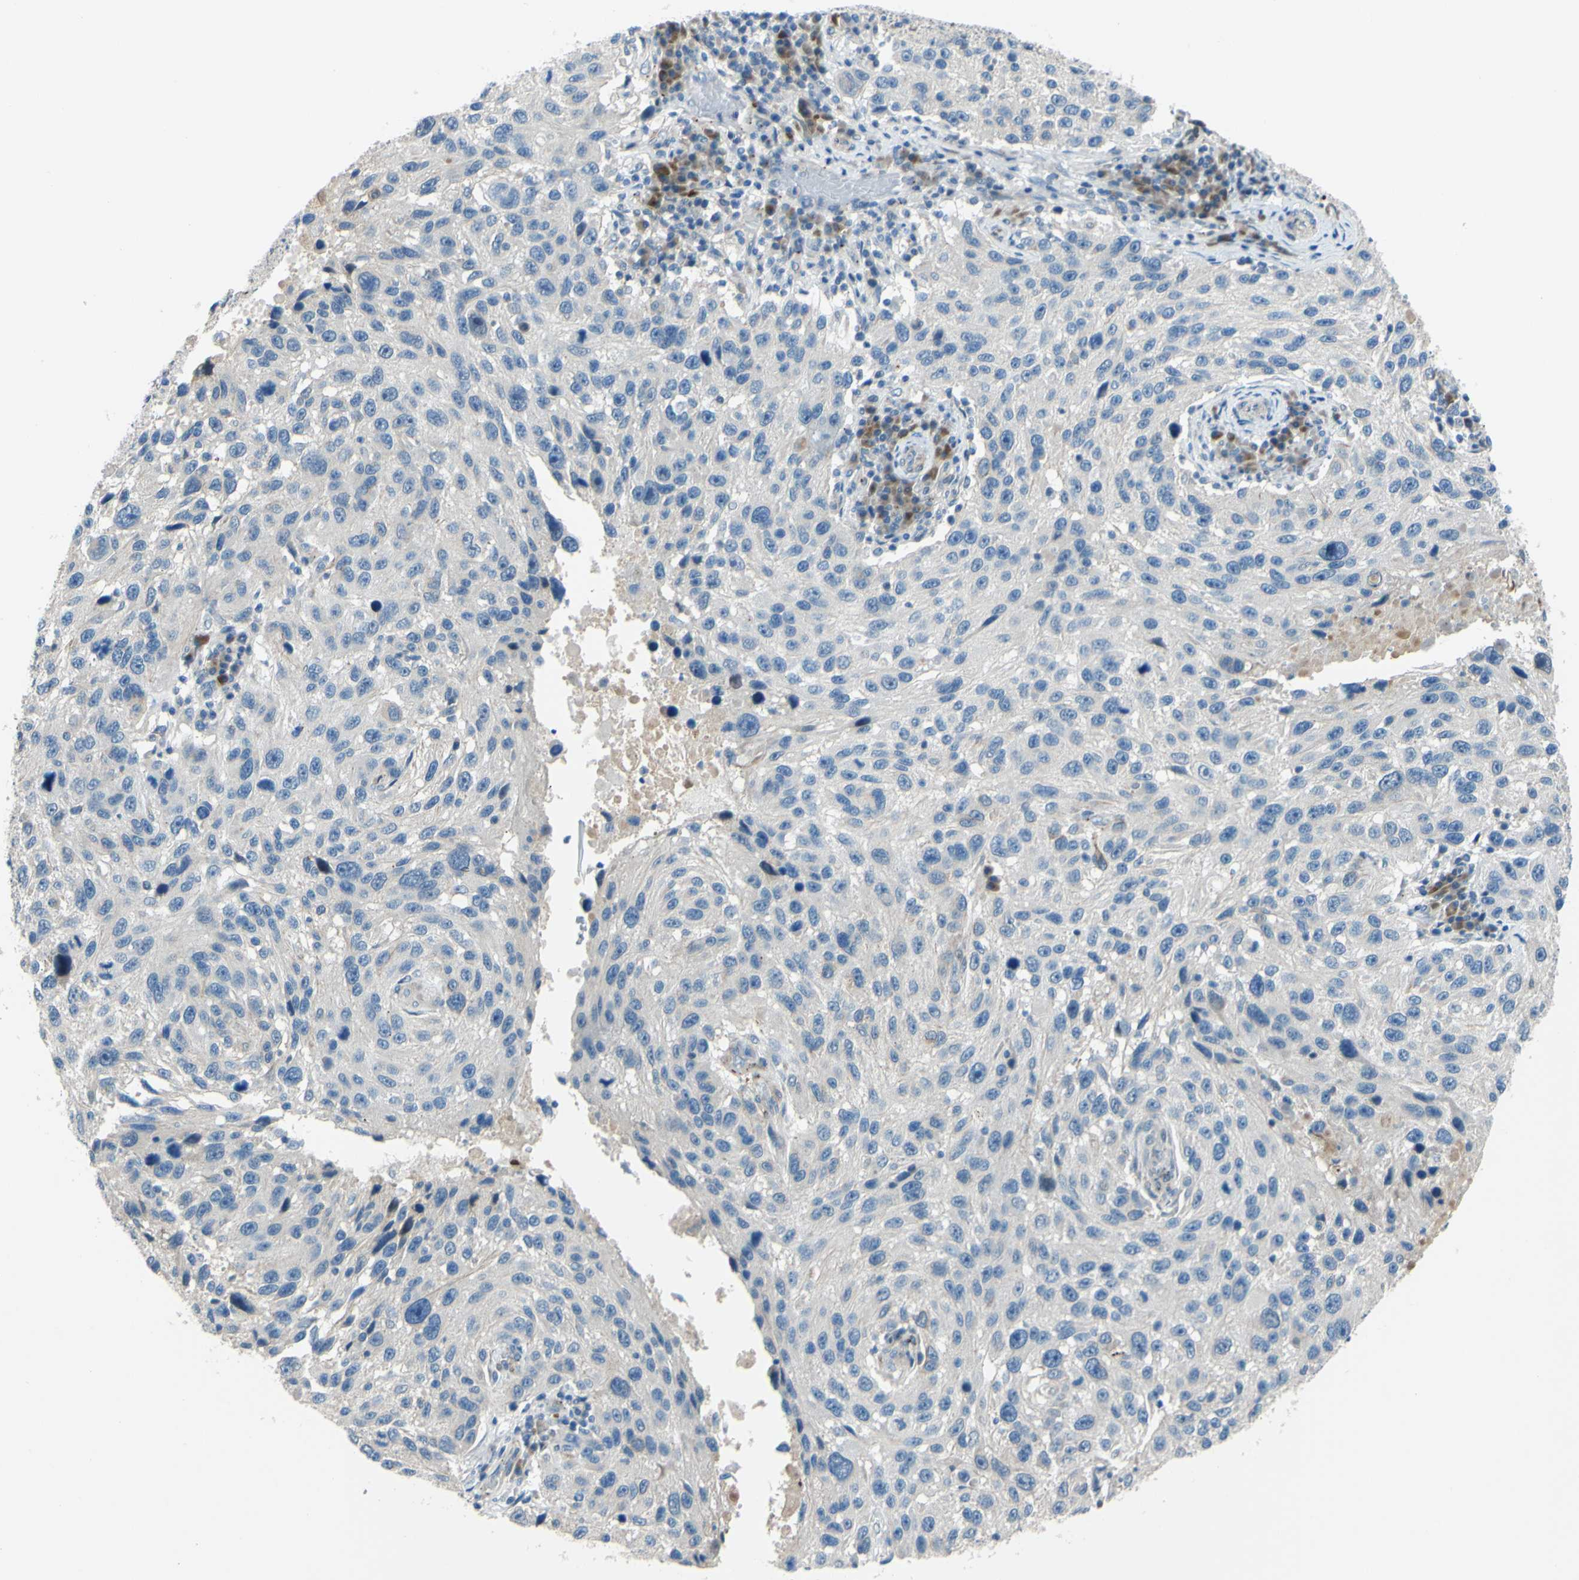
{"staining": {"intensity": "negative", "quantity": "none", "location": "none"}, "tissue": "melanoma", "cell_type": "Tumor cells", "image_type": "cancer", "snomed": [{"axis": "morphology", "description": "Malignant melanoma, NOS"}, {"axis": "topography", "description": "Skin"}], "caption": "Melanoma stained for a protein using IHC exhibits no positivity tumor cells.", "gene": "ARHGAP1", "patient": {"sex": "male", "age": 53}}